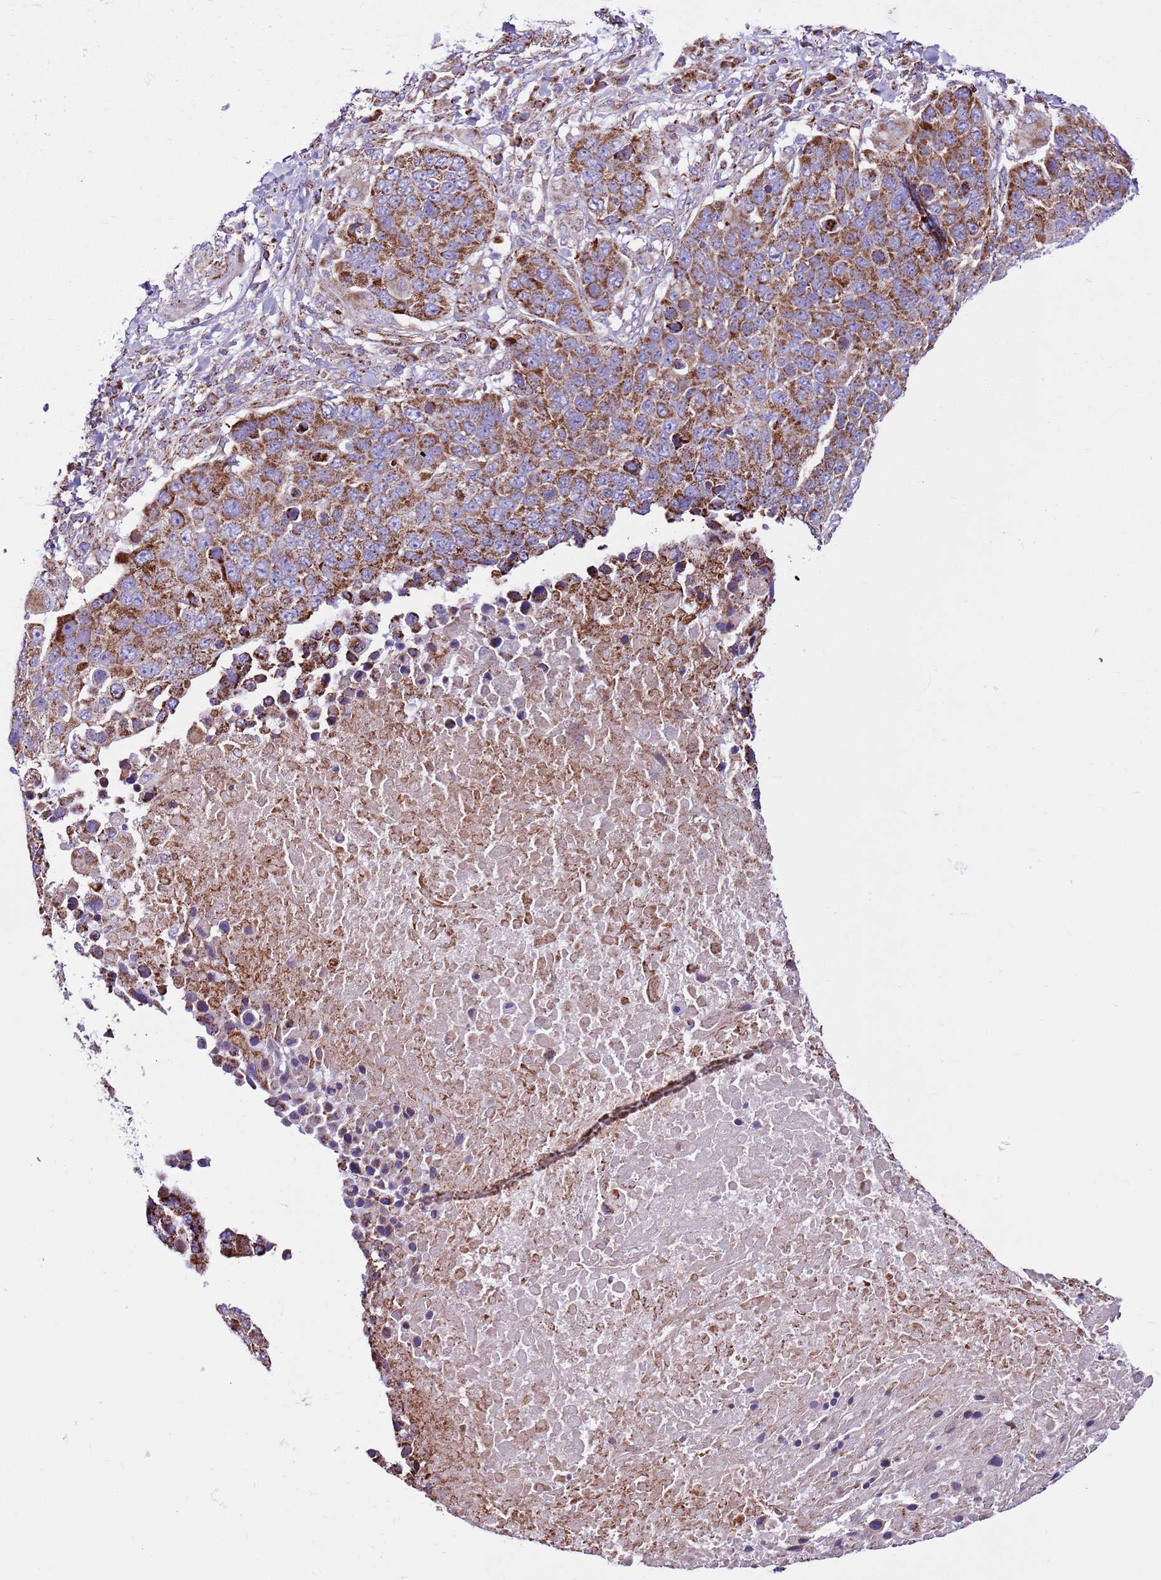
{"staining": {"intensity": "moderate", "quantity": ">75%", "location": "cytoplasmic/membranous"}, "tissue": "lung cancer", "cell_type": "Tumor cells", "image_type": "cancer", "snomed": [{"axis": "morphology", "description": "Normal tissue, NOS"}, {"axis": "morphology", "description": "Squamous cell carcinoma, NOS"}, {"axis": "topography", "description": "Lymph node"}, {"axis": "topography", "description": "Lung"}], "caption": "A high-resolution histopathology image shows immunohistochemistry staining of lung cancer, which reveals moderate cytoplasmic/membranous expression in approximately >75% of tumor cells. (DAB (3,3'-diaminobenzidine) IHC, brown staining for protein, blue staining for nuclei).", "gene": "HECTD4", "patient": {"sex": "male", "age": 66}}